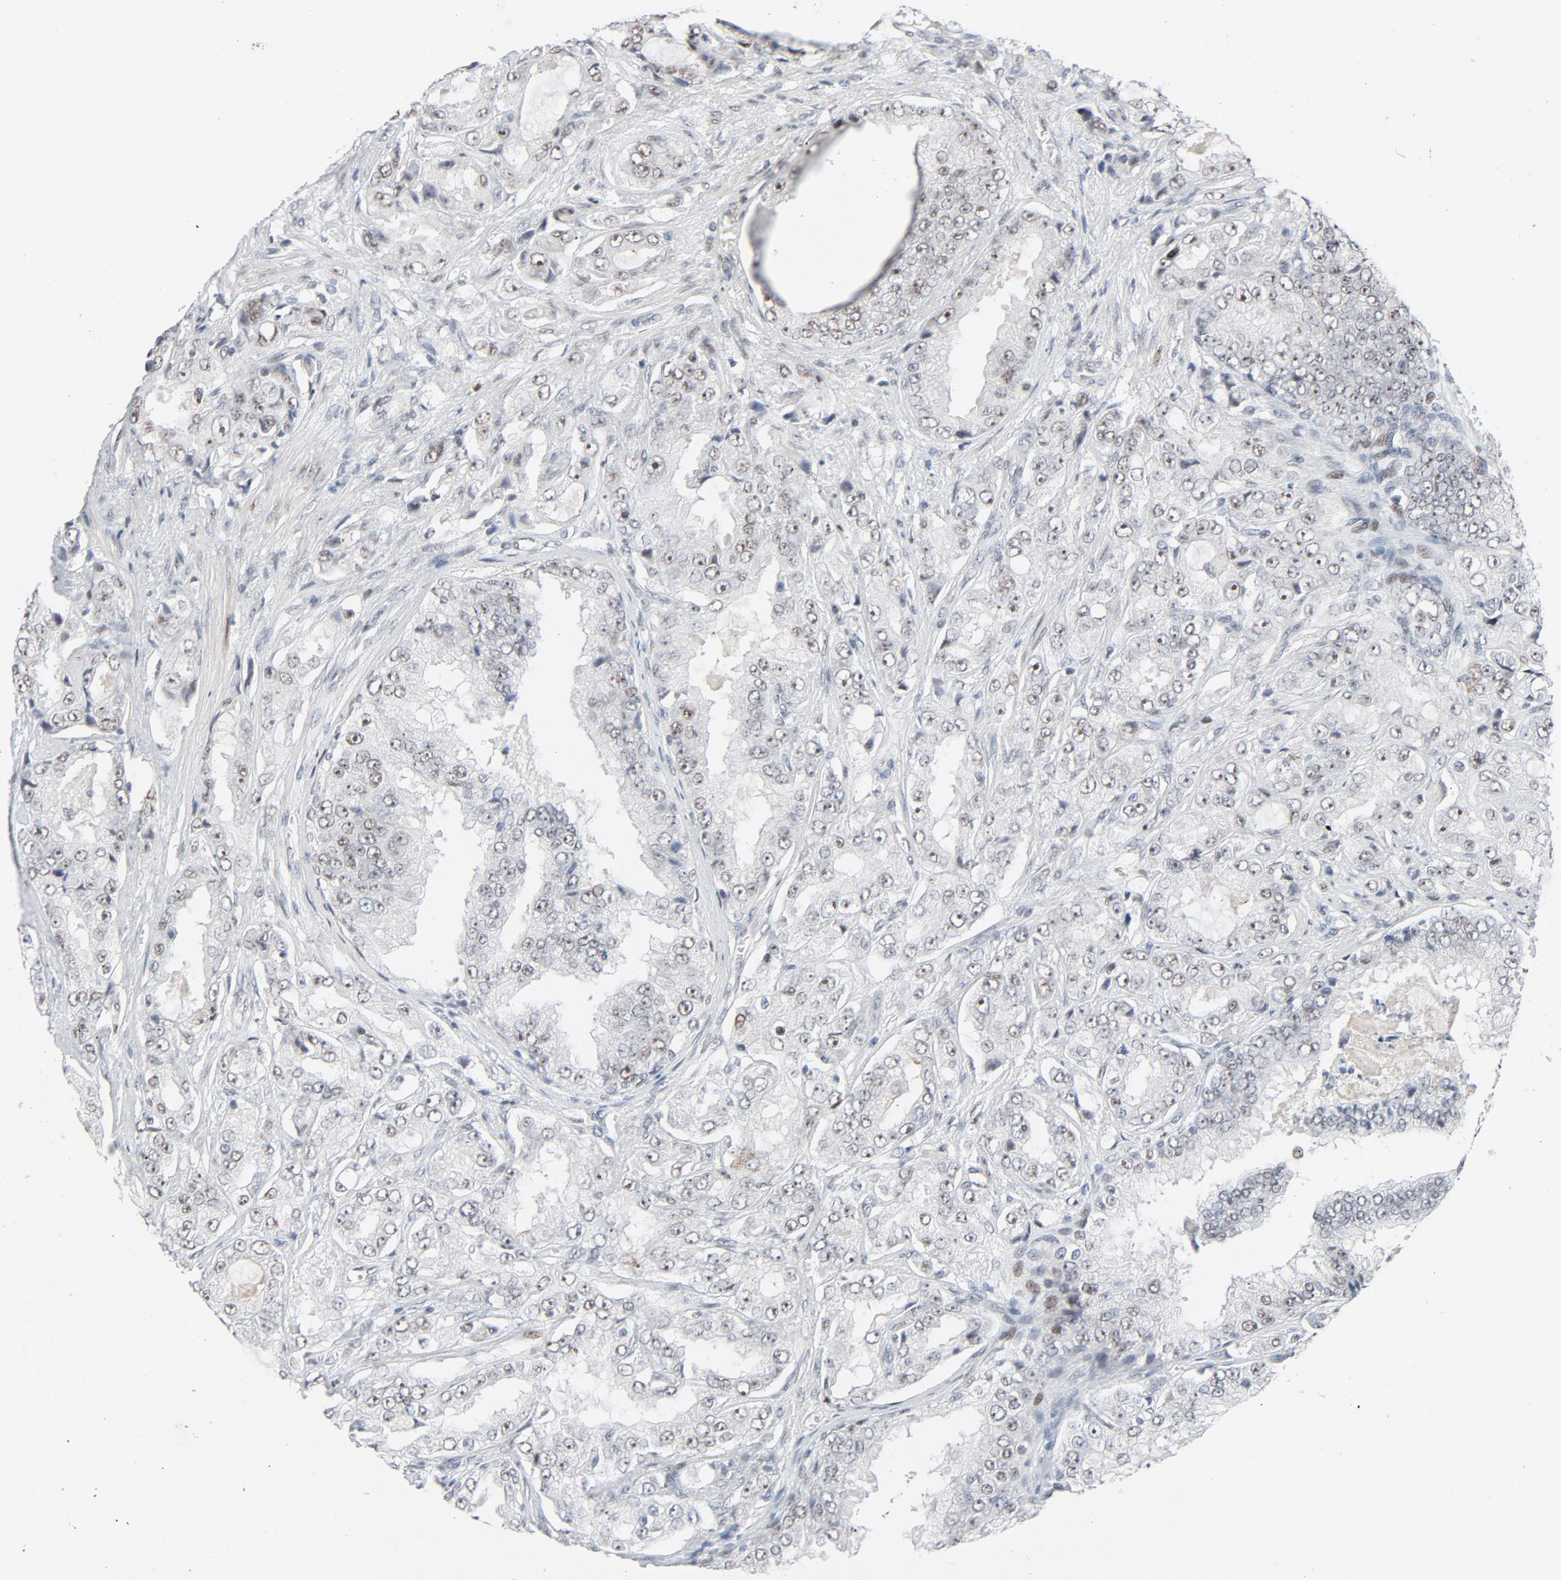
{"staining": {"intensity": "negative", "quantity": "none", "location": "none"}, "tissue": "prostate cancer", "cell_type": "Tumor cells", "image_type": "cancer", "snomed": [{"axis": "morphology", "description": "Adenocarcinoma, High grade"}, {"axis": "topography", "description": "Prostate"}], "caption": "This is an immunohistochemistry (IHC) micrograph of human prostate high-grade adenocarcinoma. There is no expression in tumor cells.", "gene": "FSCB", "patient": {"sex": "male", "age": 73}}